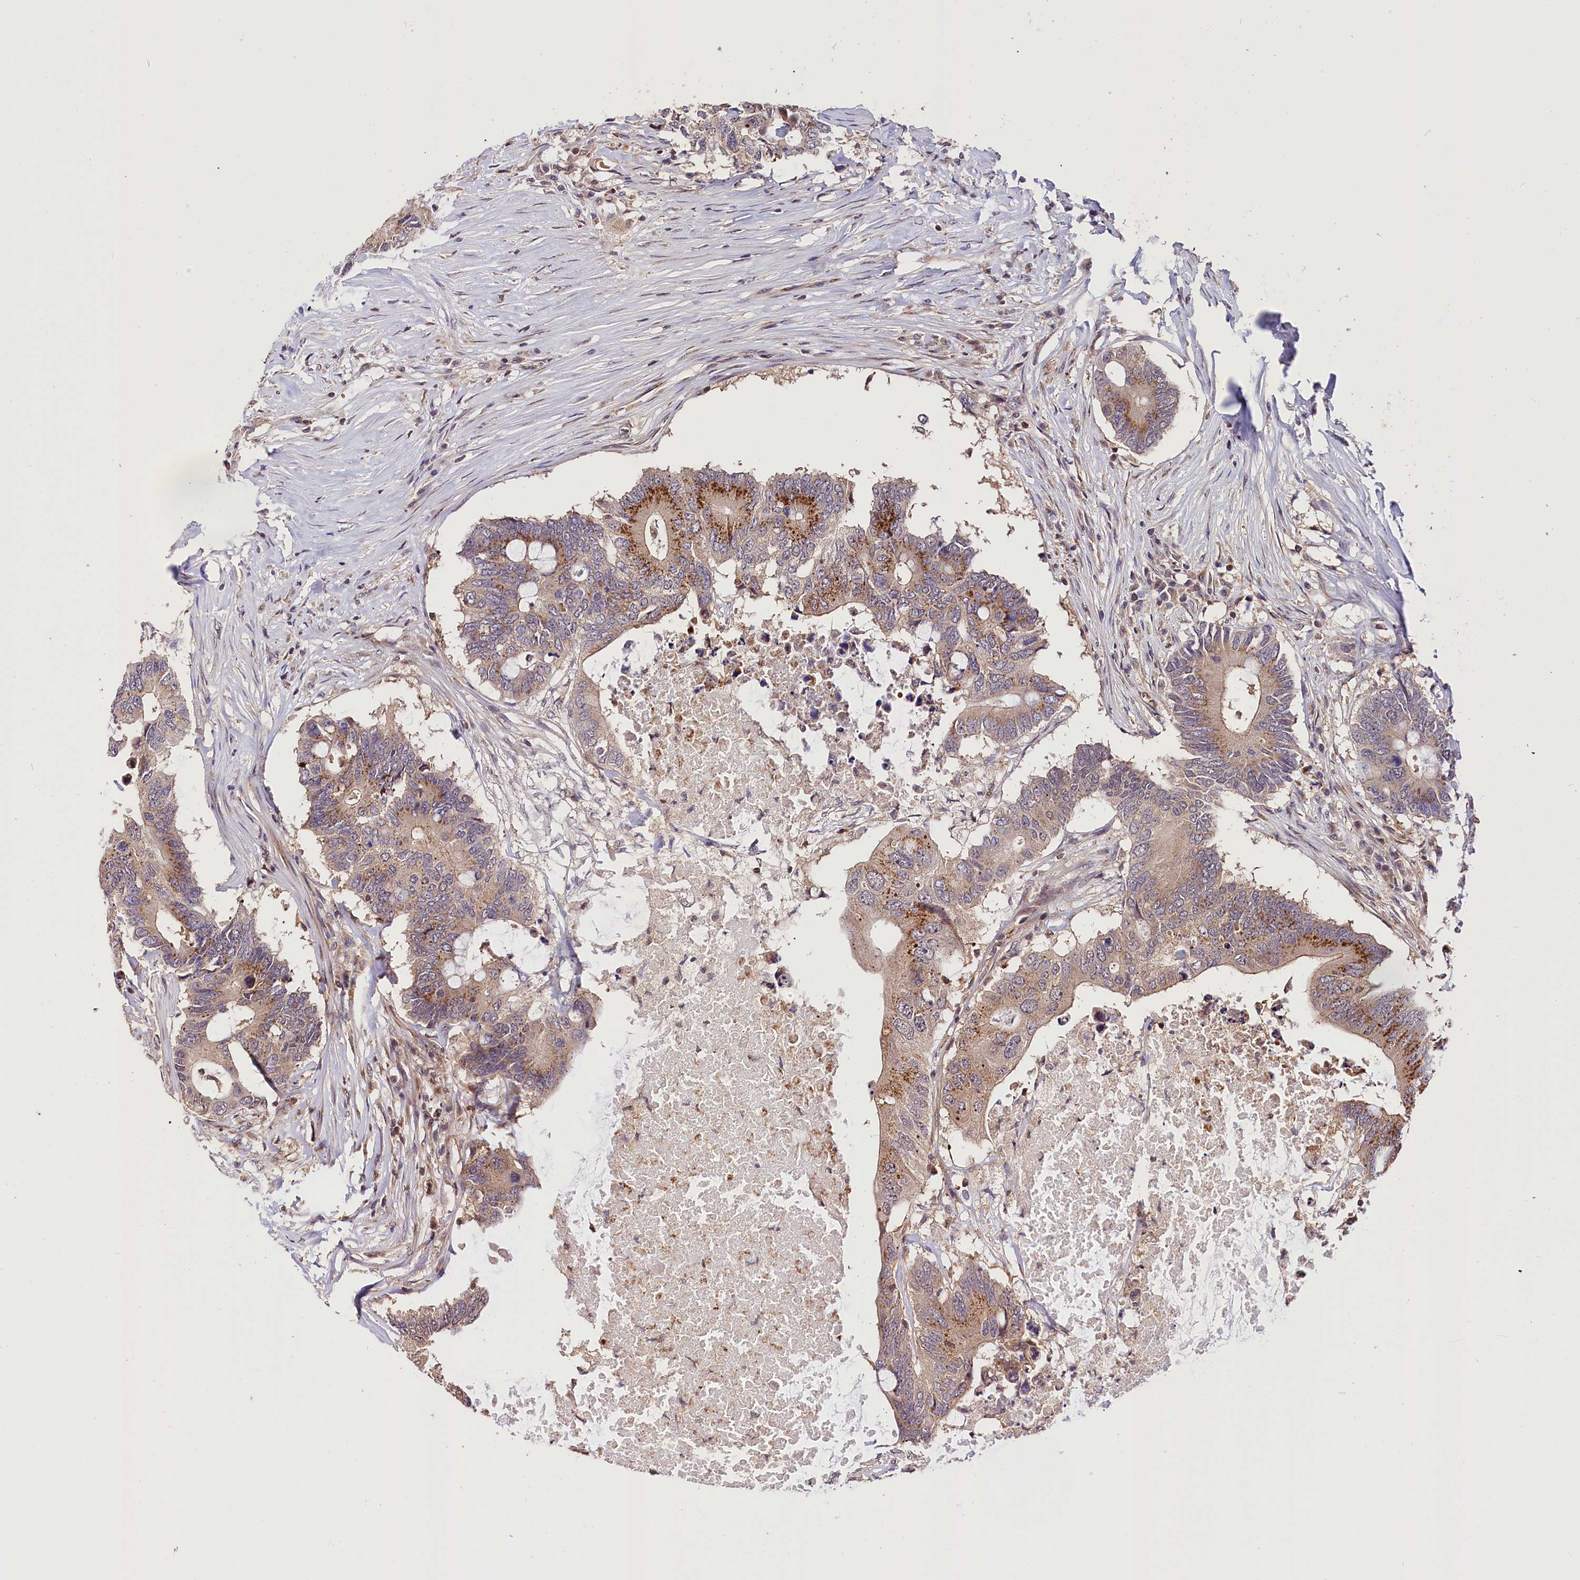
{"staining": {"intensity": "moderate", "quantity": "25%-75%", "location": "cytoplasmic/membranous"}, "tissue": "colorectal cancer", "cell_type": "Tumor cells", "image_type": "cancer", "snomed": [{"axis": "morphology", "description": "Adenocarcinoma, NOS"}, {"axis": "topography", "description": "Colon"}], "caption": "Immunohistochemical staining of human colorectal cancer shows medium levels of moderate cytoplasmic/membranous positivity in about 25%-75% of tumor cells. The staining is performed using DAB (3,3'-diaminobenzidine) brown chromogen to label protein expression. The nuclei are counter-stained blue using hematoxylin.", "gene": "CHORDC1", "patient": {"sex": "male", "age": 71}}